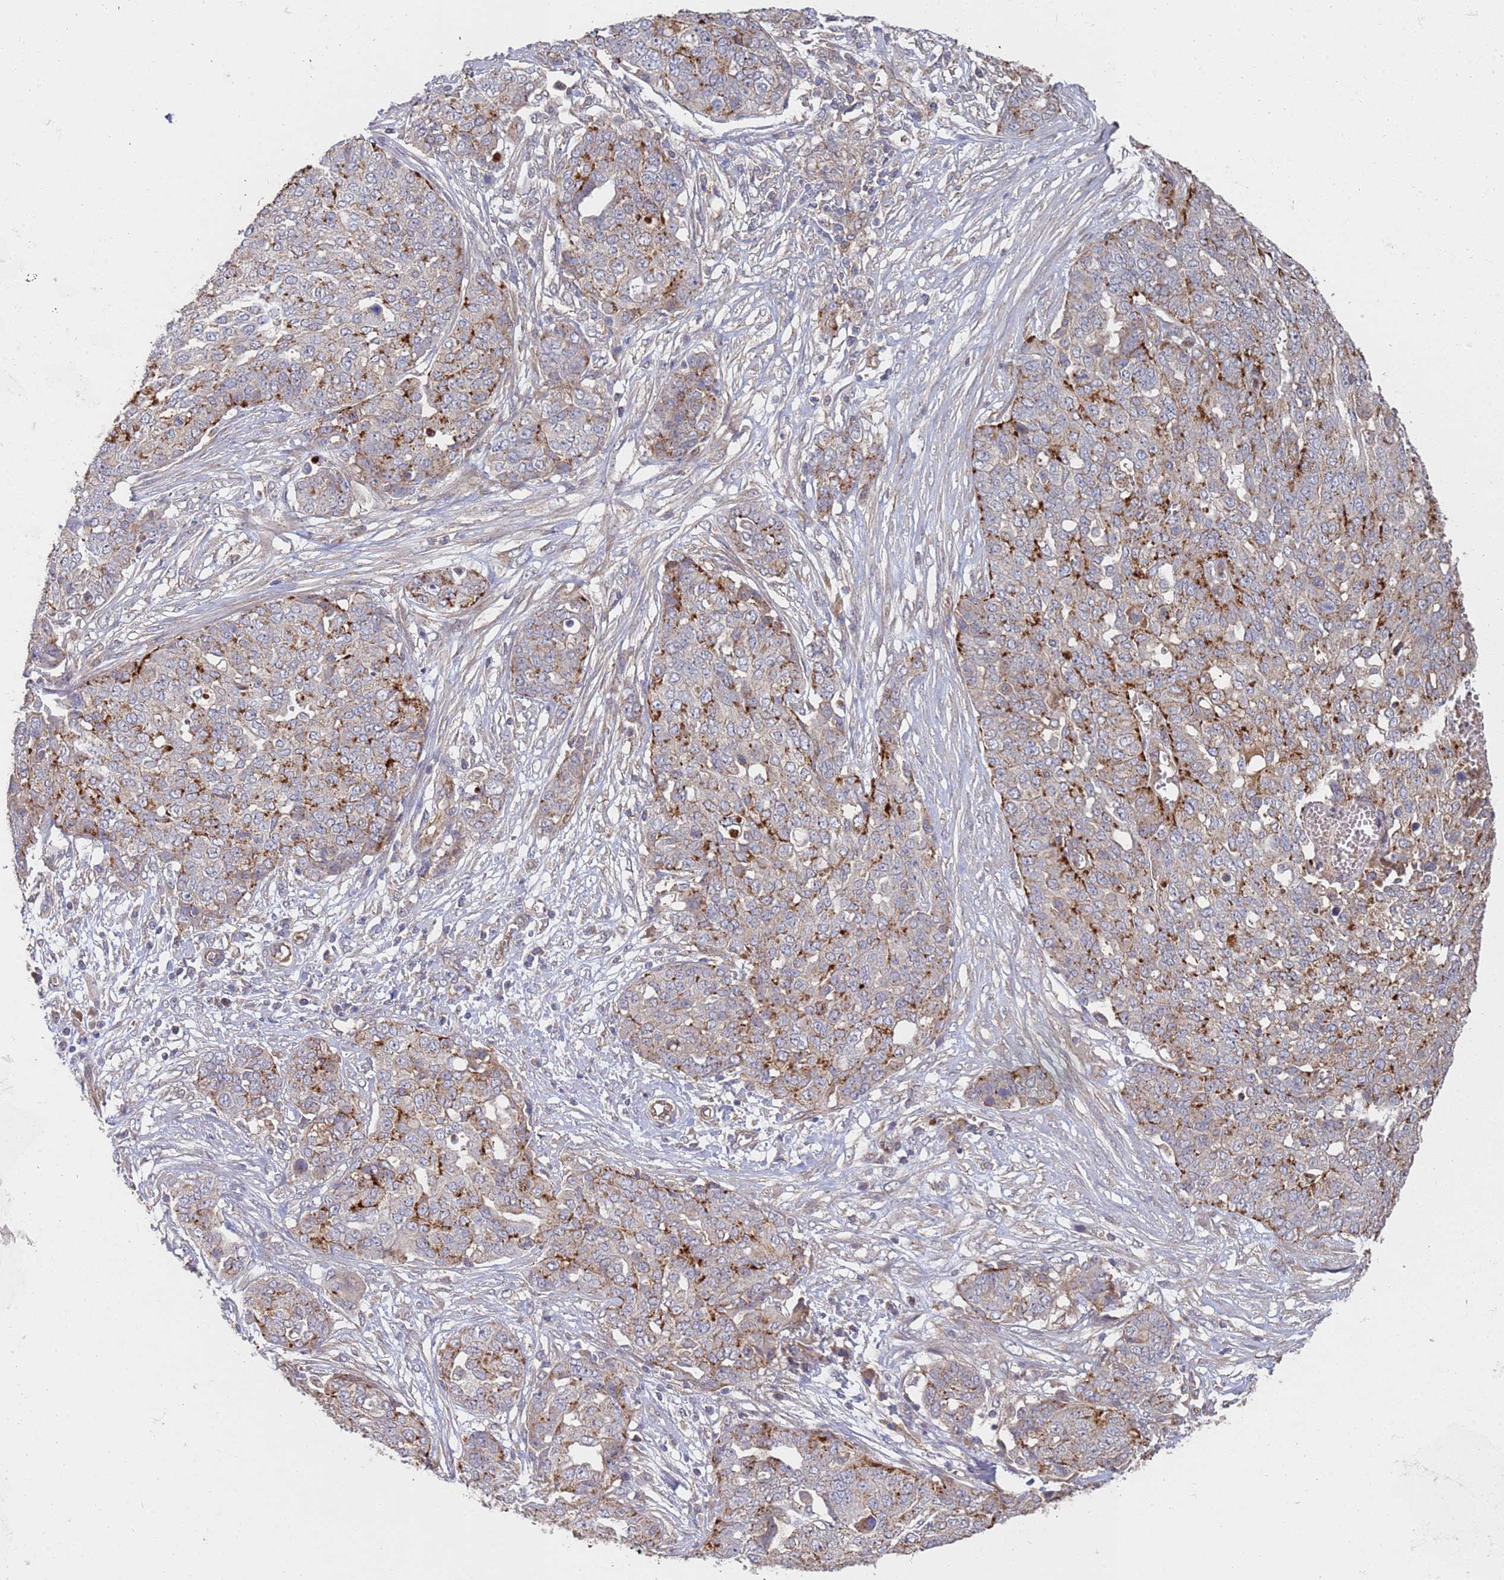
{"staining": {"intensity": "strong", "quantity": "<25%", "location": "cytoplasmic/membranous"}, "tissue": "ovarian cancer", "cell_type": "Tumor cells", "image_type": "cancer", "snomed": [{"axis": "morphology", "description": "Cystadenocarcinoma, serous, NOS"}, {"axis": "topography", "description": "Soft tissue"}, {"axis": "topography", "description": "Ovary"}], "caption": "Human ovarian cancer (serous cystadenocarcinoma) stained with a protein marker exhibits strong staining in tumor cells.", "gene": "ABCB6", "patient": {"sex": "female", "age": 57}}